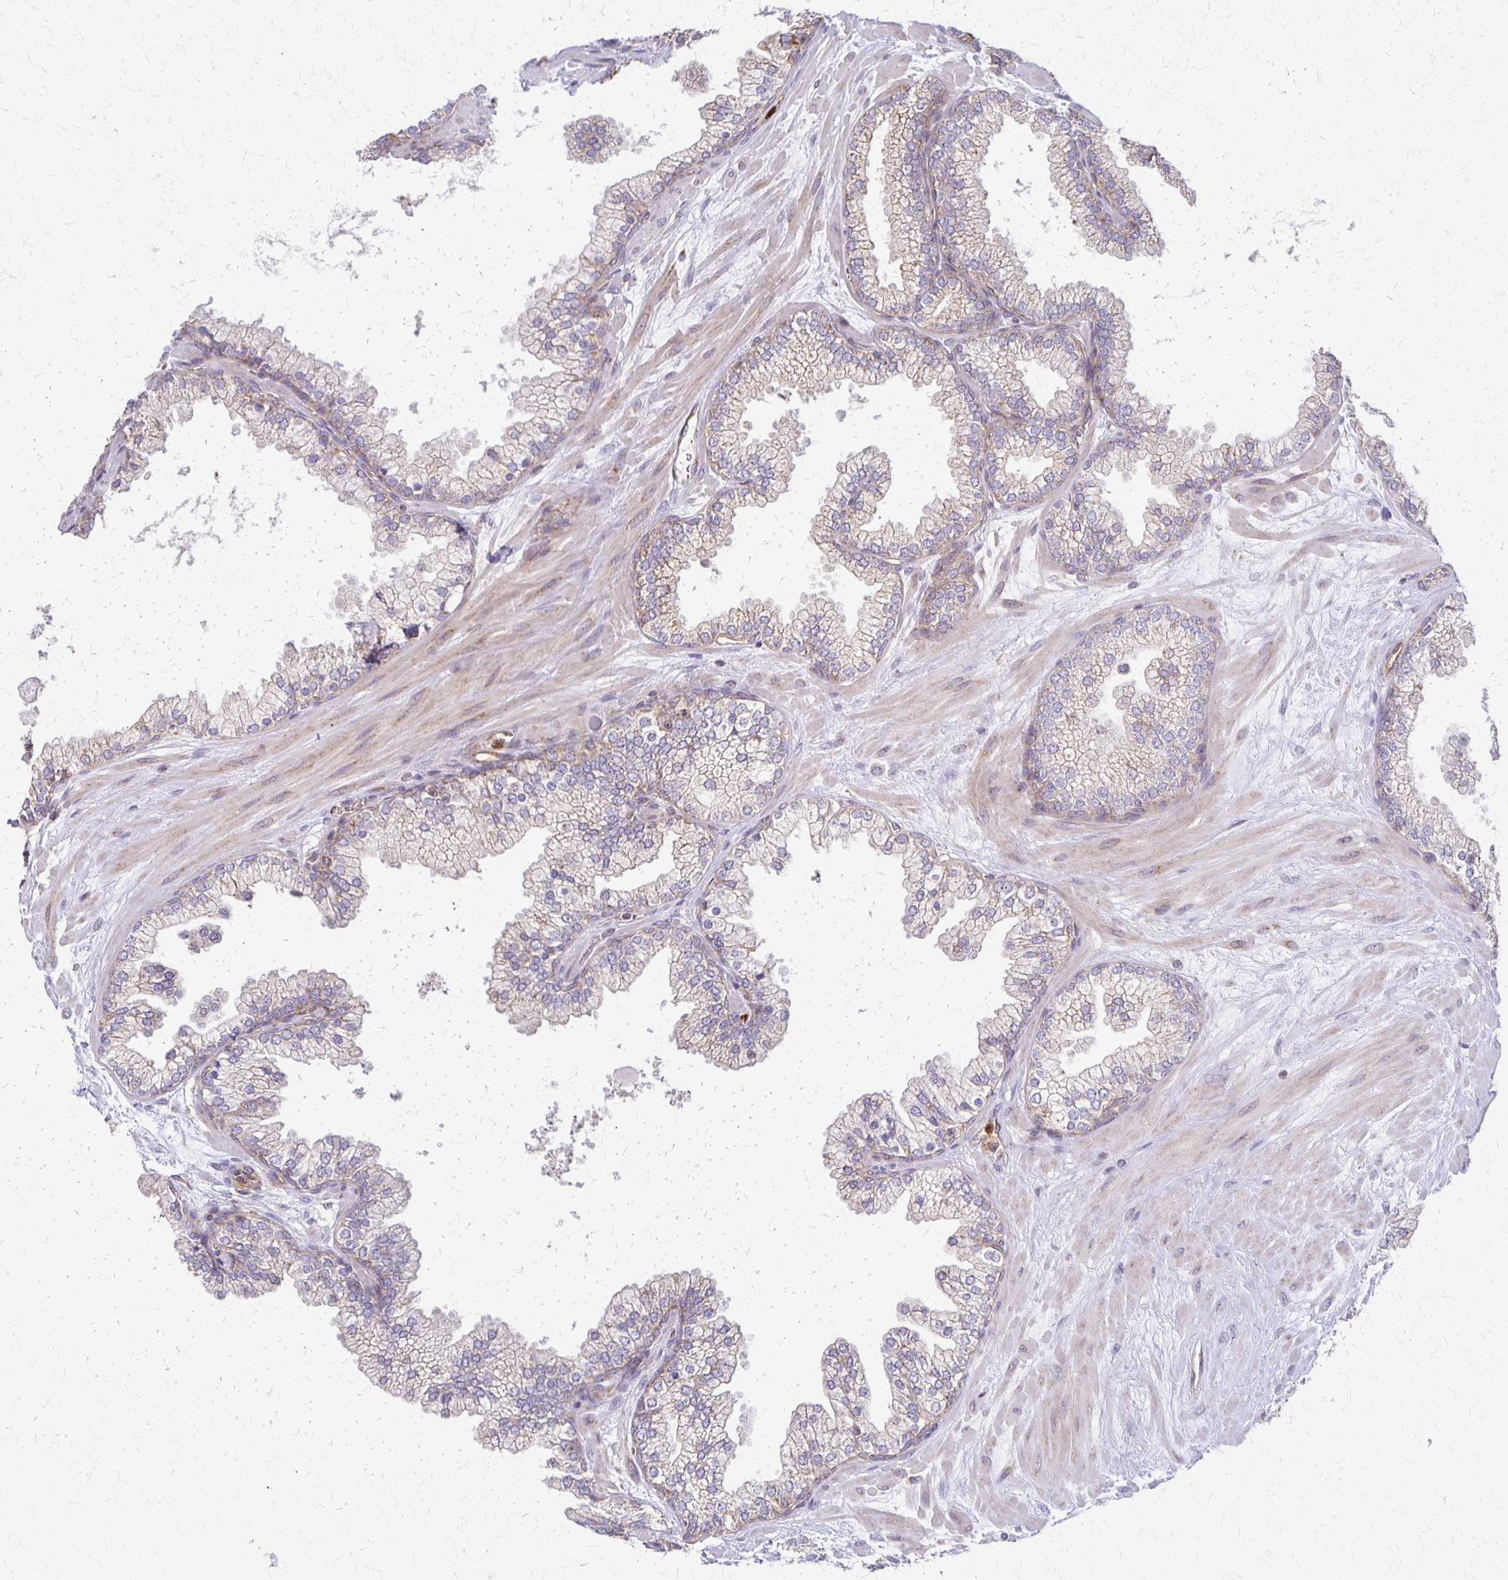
{"staining": {"intensity": "negative", "quantity": "none", "location": "none"}, "tissue": "prostate", "cell_type": "Glandular cells", "image_type": "normal", "snomed": [{"axis": "morphology", "description": "Normal tissue, NOS"}, {"axis": "topography", "description": "Prostate"}, {"axis": "topography", "description": "Peripheral nerve tissue"}], "caption": "DAB immunohistochemical staining of unremarkable prostate exhibits no significant expression in glandular cells. (Brightfield microscopy of DAB IHC at high magnification).", "gene": "EIF4EBP2", "patient": {"sex": "male", "age": 61}}